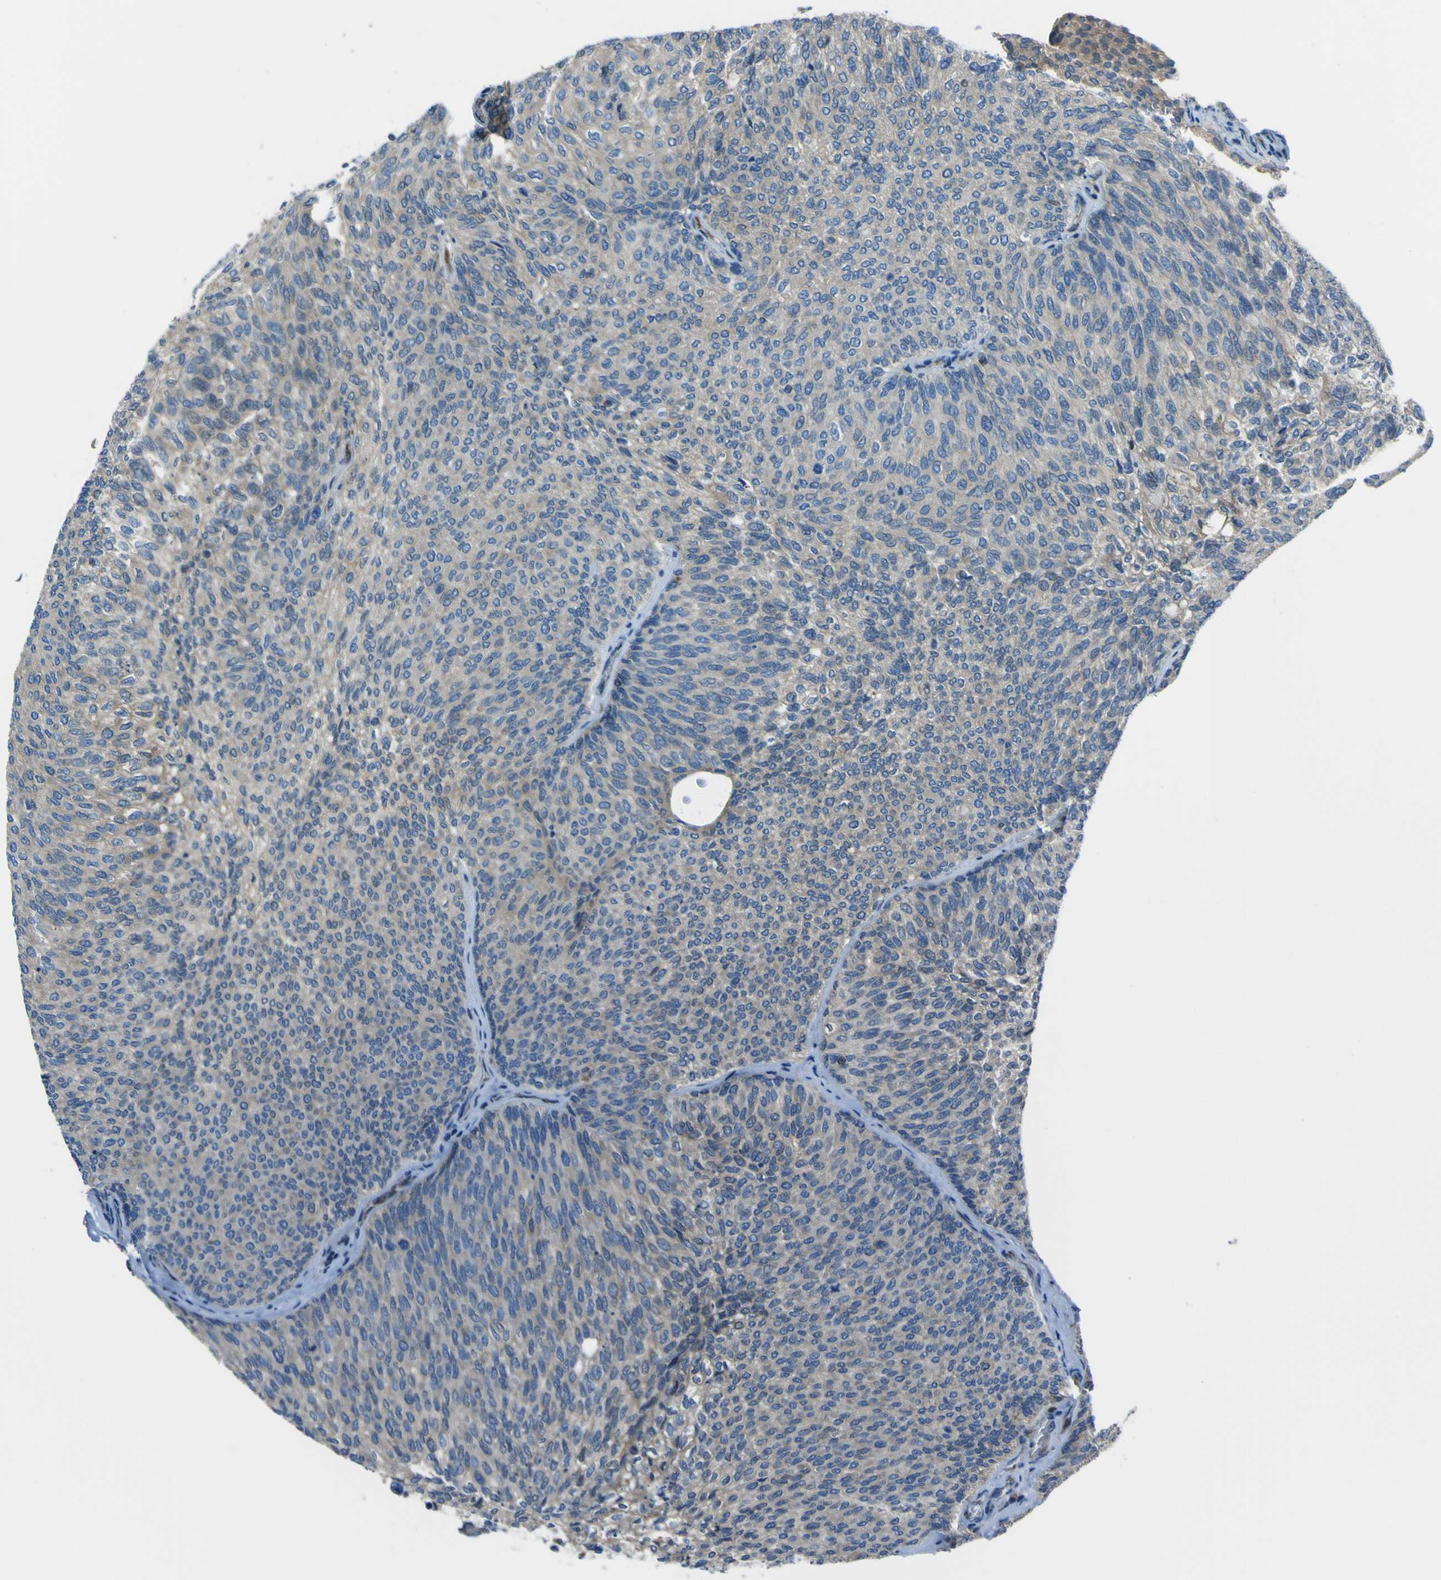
{"staining": {"intensity": "weak", "quantity": ">75%", "location": "cytoplasmic/membranous"}, "tissue": "urothelial cancer", "cell_type": "Tumor cells", "image_type": "cancer", "snomed": [{"axis": "morphology", "description": "Urothelial carcinoma, Low grade"}, {"axis": "topography", "description": "Urinary bladder"}], "caption": "Urothelial cancer tissue displays weak cytoplasmic/membranous staining in about >75% of tumor cells, visualized by immunohistochemistry.", "gene": "STIM1", "patient": {"sex": "female", "age": 79}}